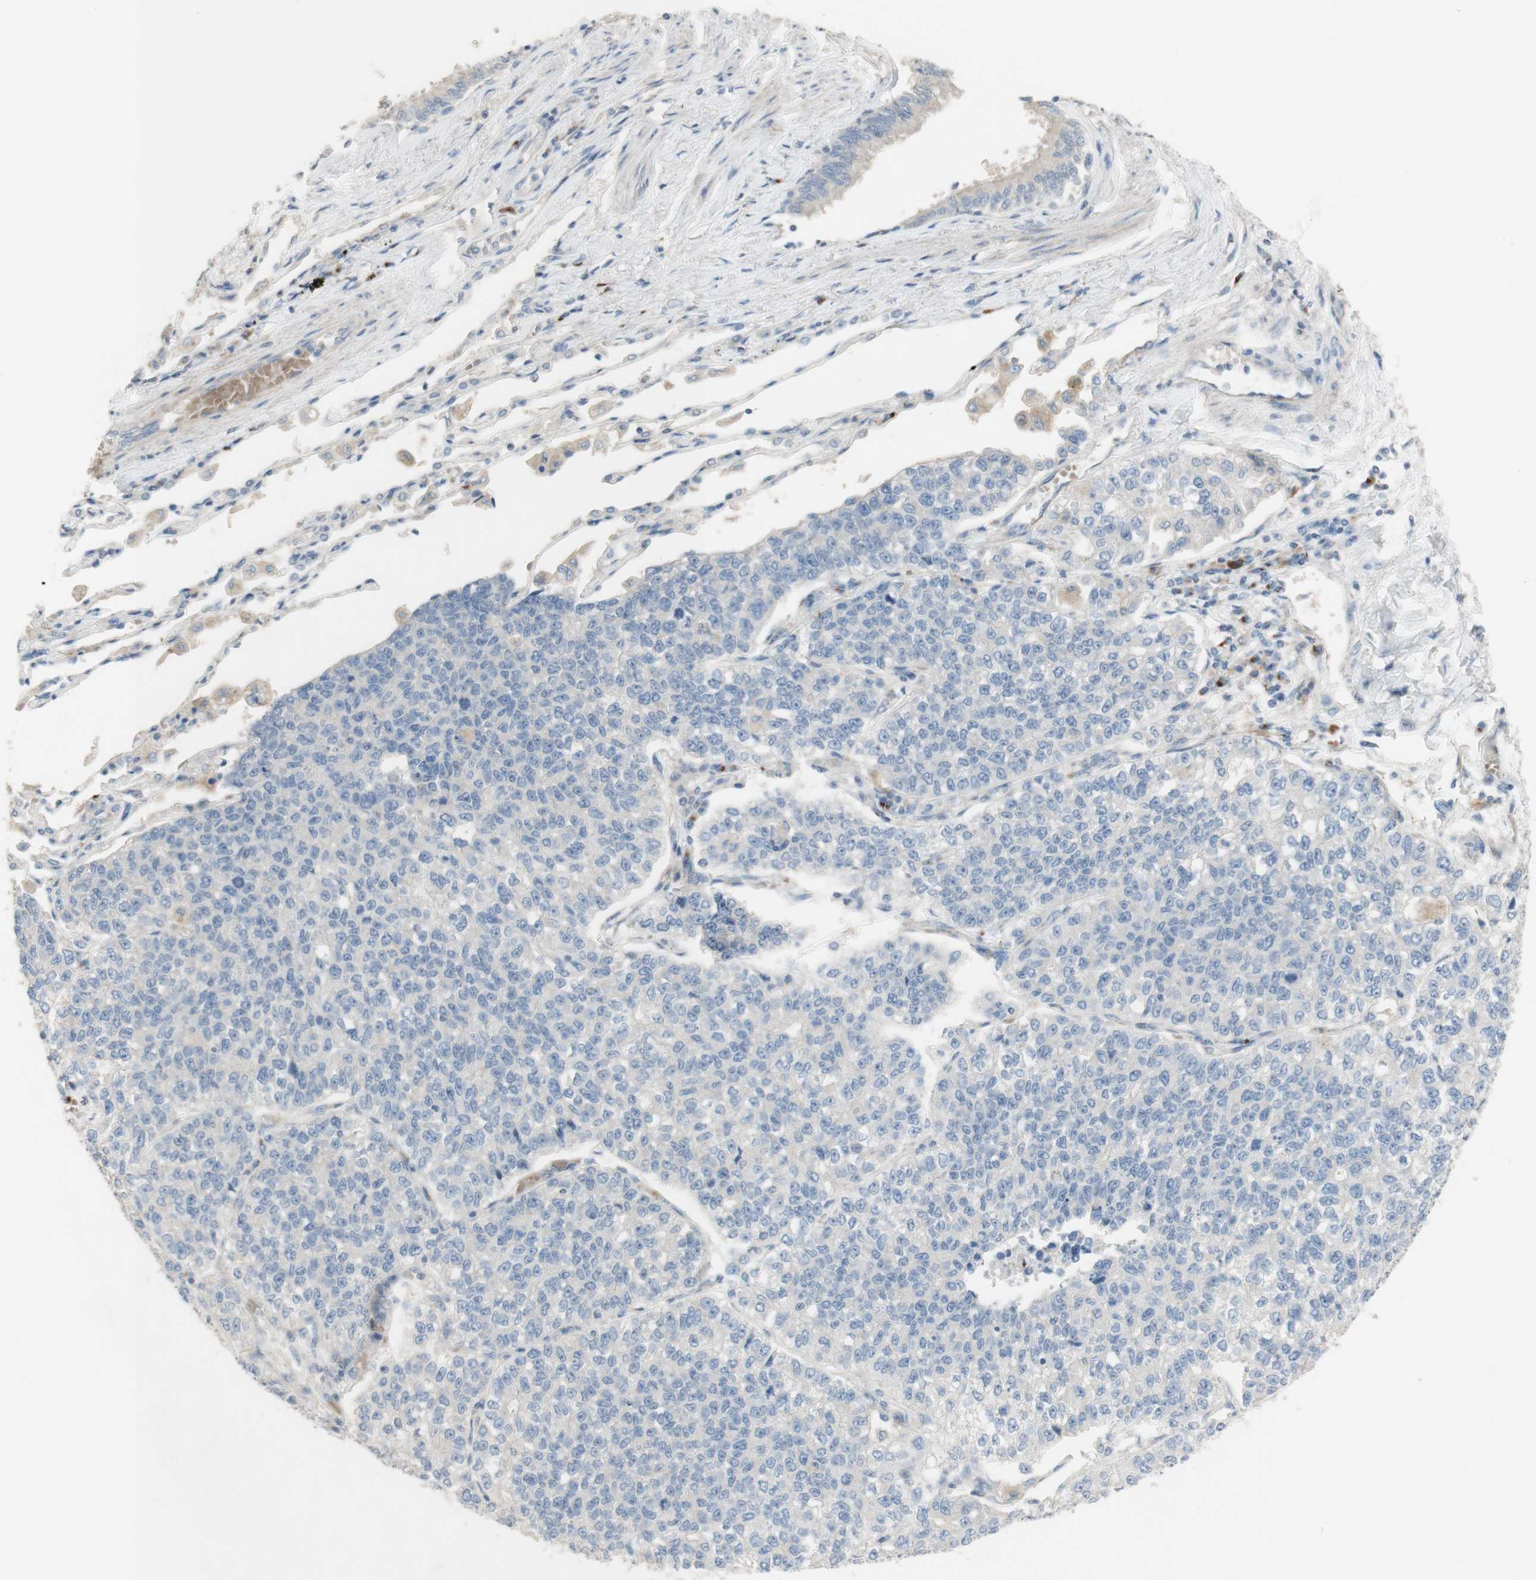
{"staining": {"intensity": "negative", "quantity": "none", "location": "none"}, "tissue": "lung cancer", "cell_type": "Tumor cells", "image_type": "cancer", "snomed": [{"axis": "morphology", "description": "Adenocarcinoma, NOS"}, {"axis": "topography", "description": "Lung"}], "caption": "Tumor cells are negative for protein expression in human lung adenocarcinoma. (DAB (3,3'-diaminobenzidine) immunohistochemistry with hematoxylin counter stain).", "gene": "MANEA", "patient": {"sex": "male", "age": 49}}